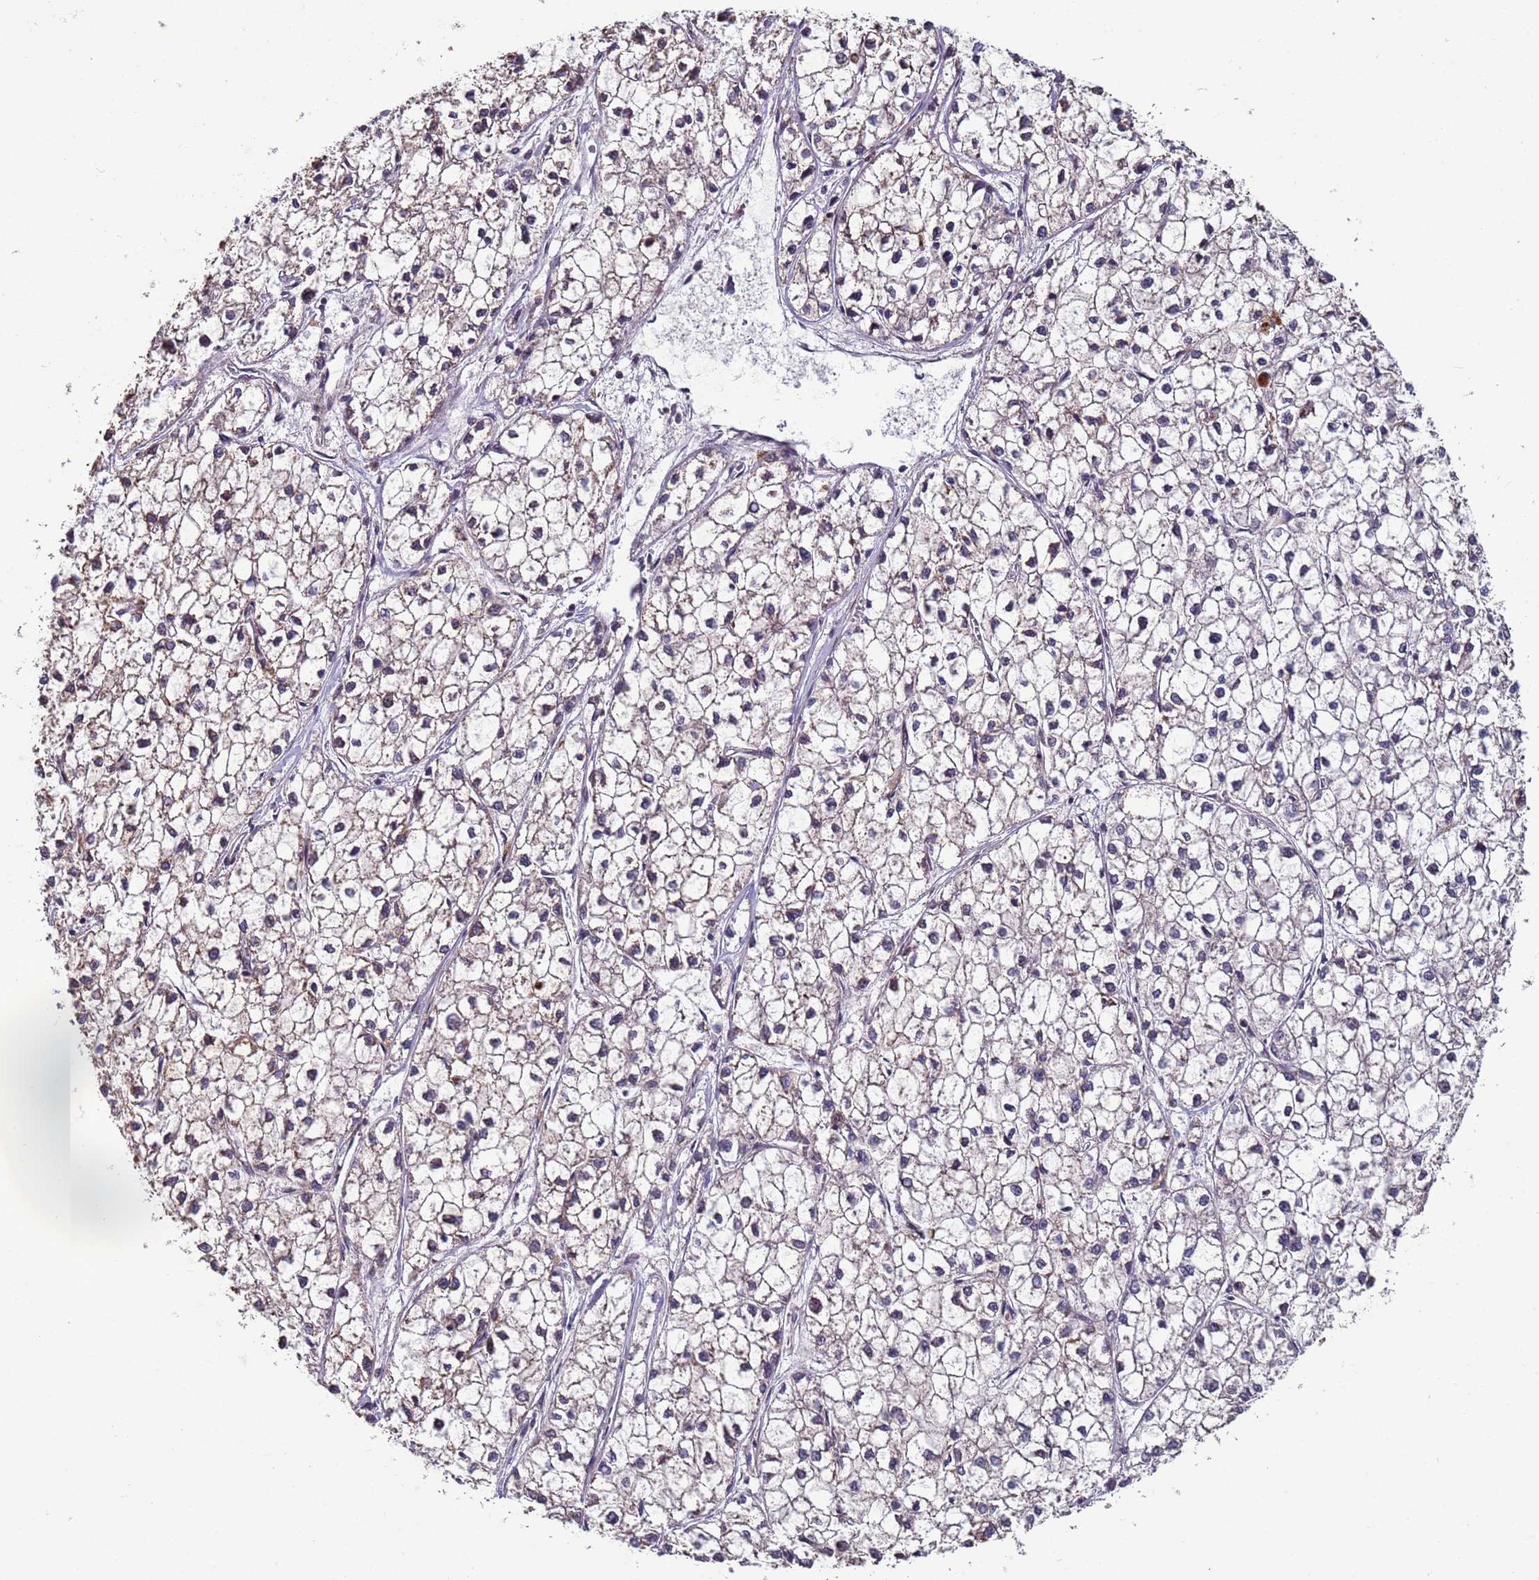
{"staining": {"intensity": "weak", "quantity": ">75%", "location": "cytoplasmic/membranous"}, "tissue": "liver cancer", "cell_type": "Tumor cells", "image_type": "cancer", "snomed": [{"axis": "morphology", "description": "Carcinoma, Hepatocellular, NOS"}, {"axis": "topography", "description": "Liver"}], "caption": "Human liver cancer stained with a brown dye displays weak cytoplasmic/membranous positive staining in about >75% of tumor cells.", "gene": "CLHC1", "patient": {"sex": "female", "age": 43}}